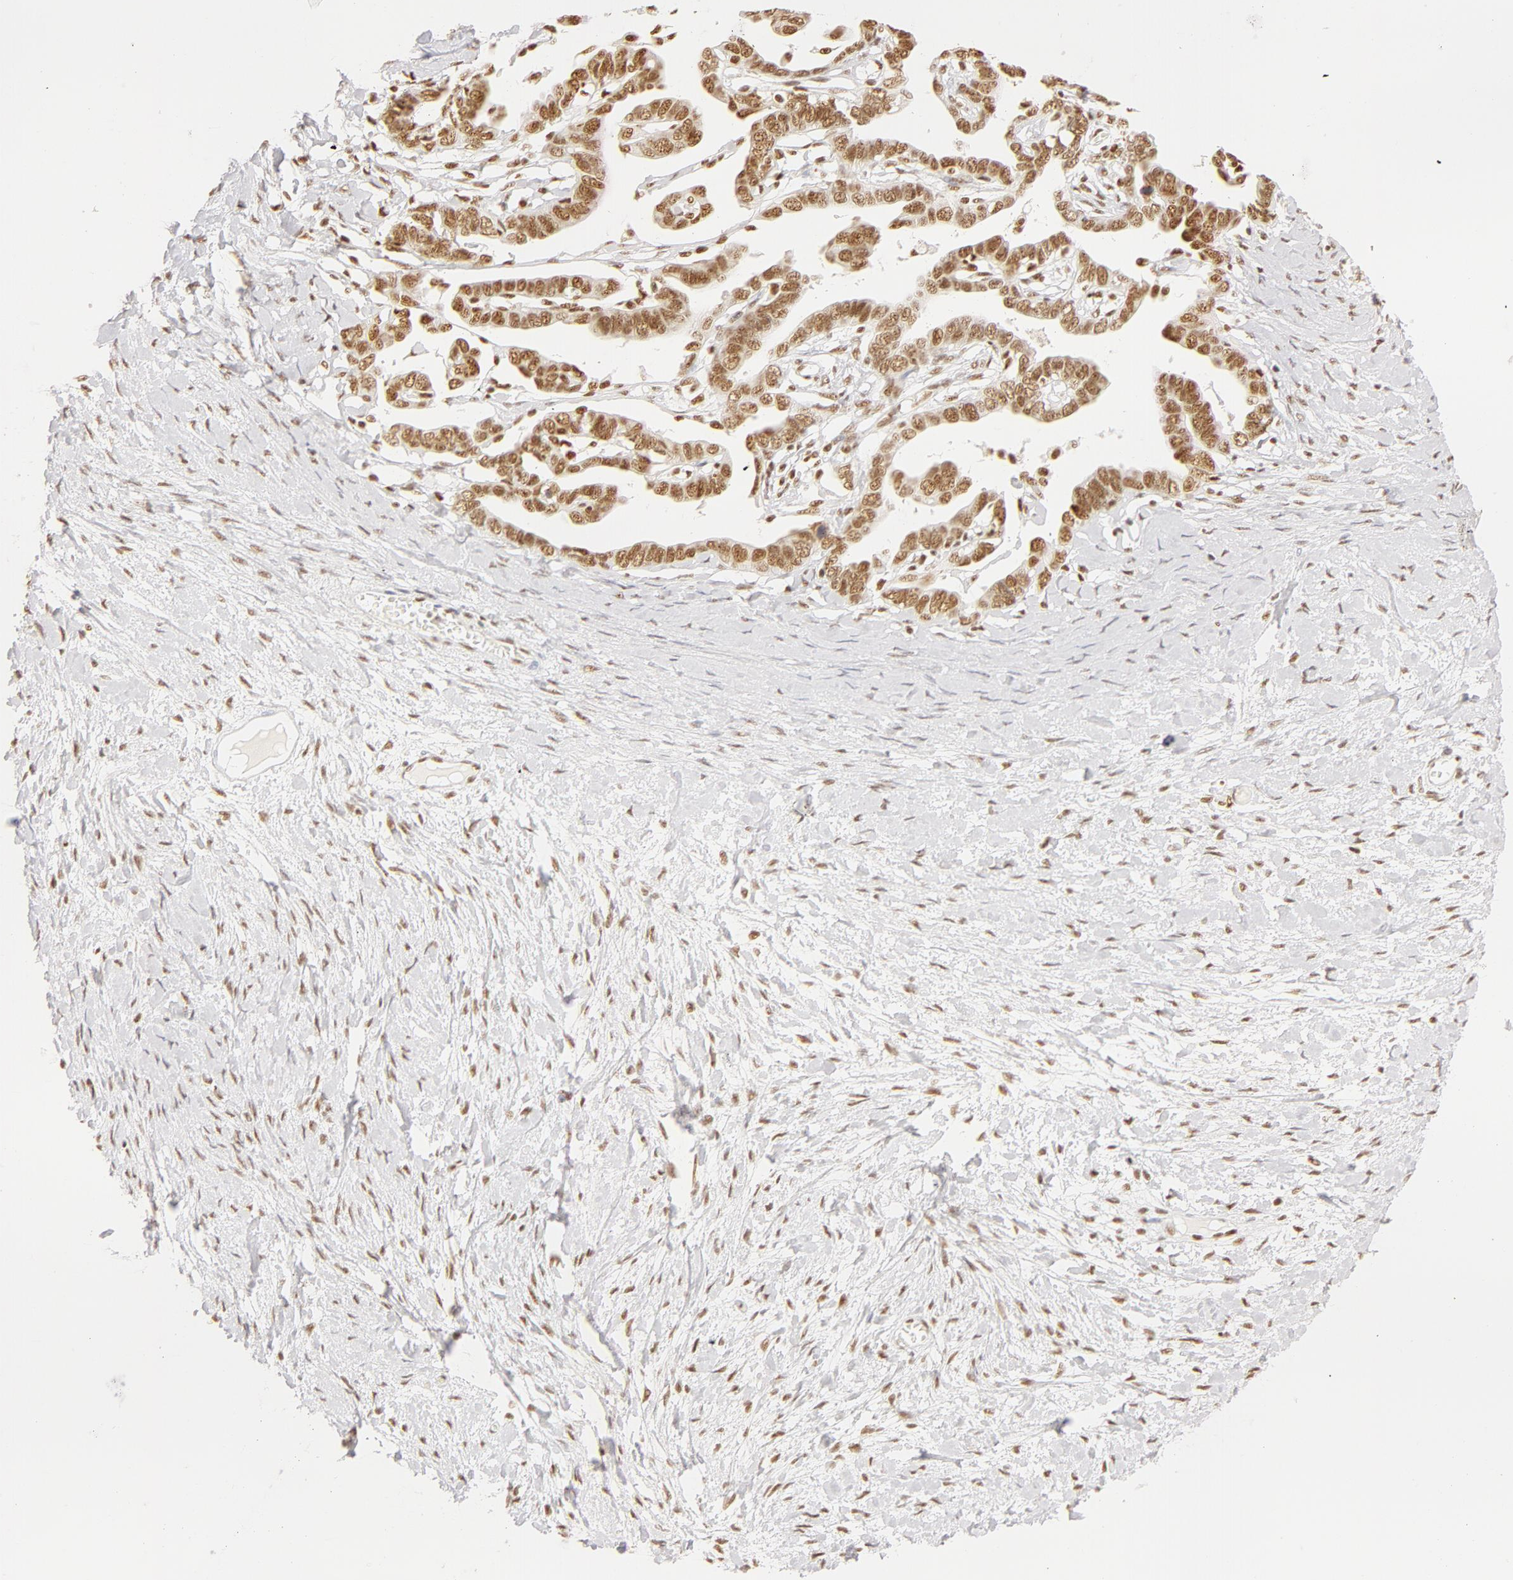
{"staining": {"intensity": "moderate", "quantity": ">75%", "location": "nuclear"}, "tissue": "ovarian cancer", "cell_type": "Tumor cells", "image_type": "cancer", "snomed": [{"axis": "morphology", "description": "Cystadenocarcinoma, serous, NOS"}, {"axis": "topography", "description": "Ovary"}], "caption": "This micrograph shows ovarian cancer (serous cystadenocarcinoma) stained with IHC to label a protein in brown. The nuclear of tumor cells show moderate positivity for the protein. Nuclei are counter-stained blue.", "gene": "RBM39", "patient": {"sex": "female", "age": 69}}